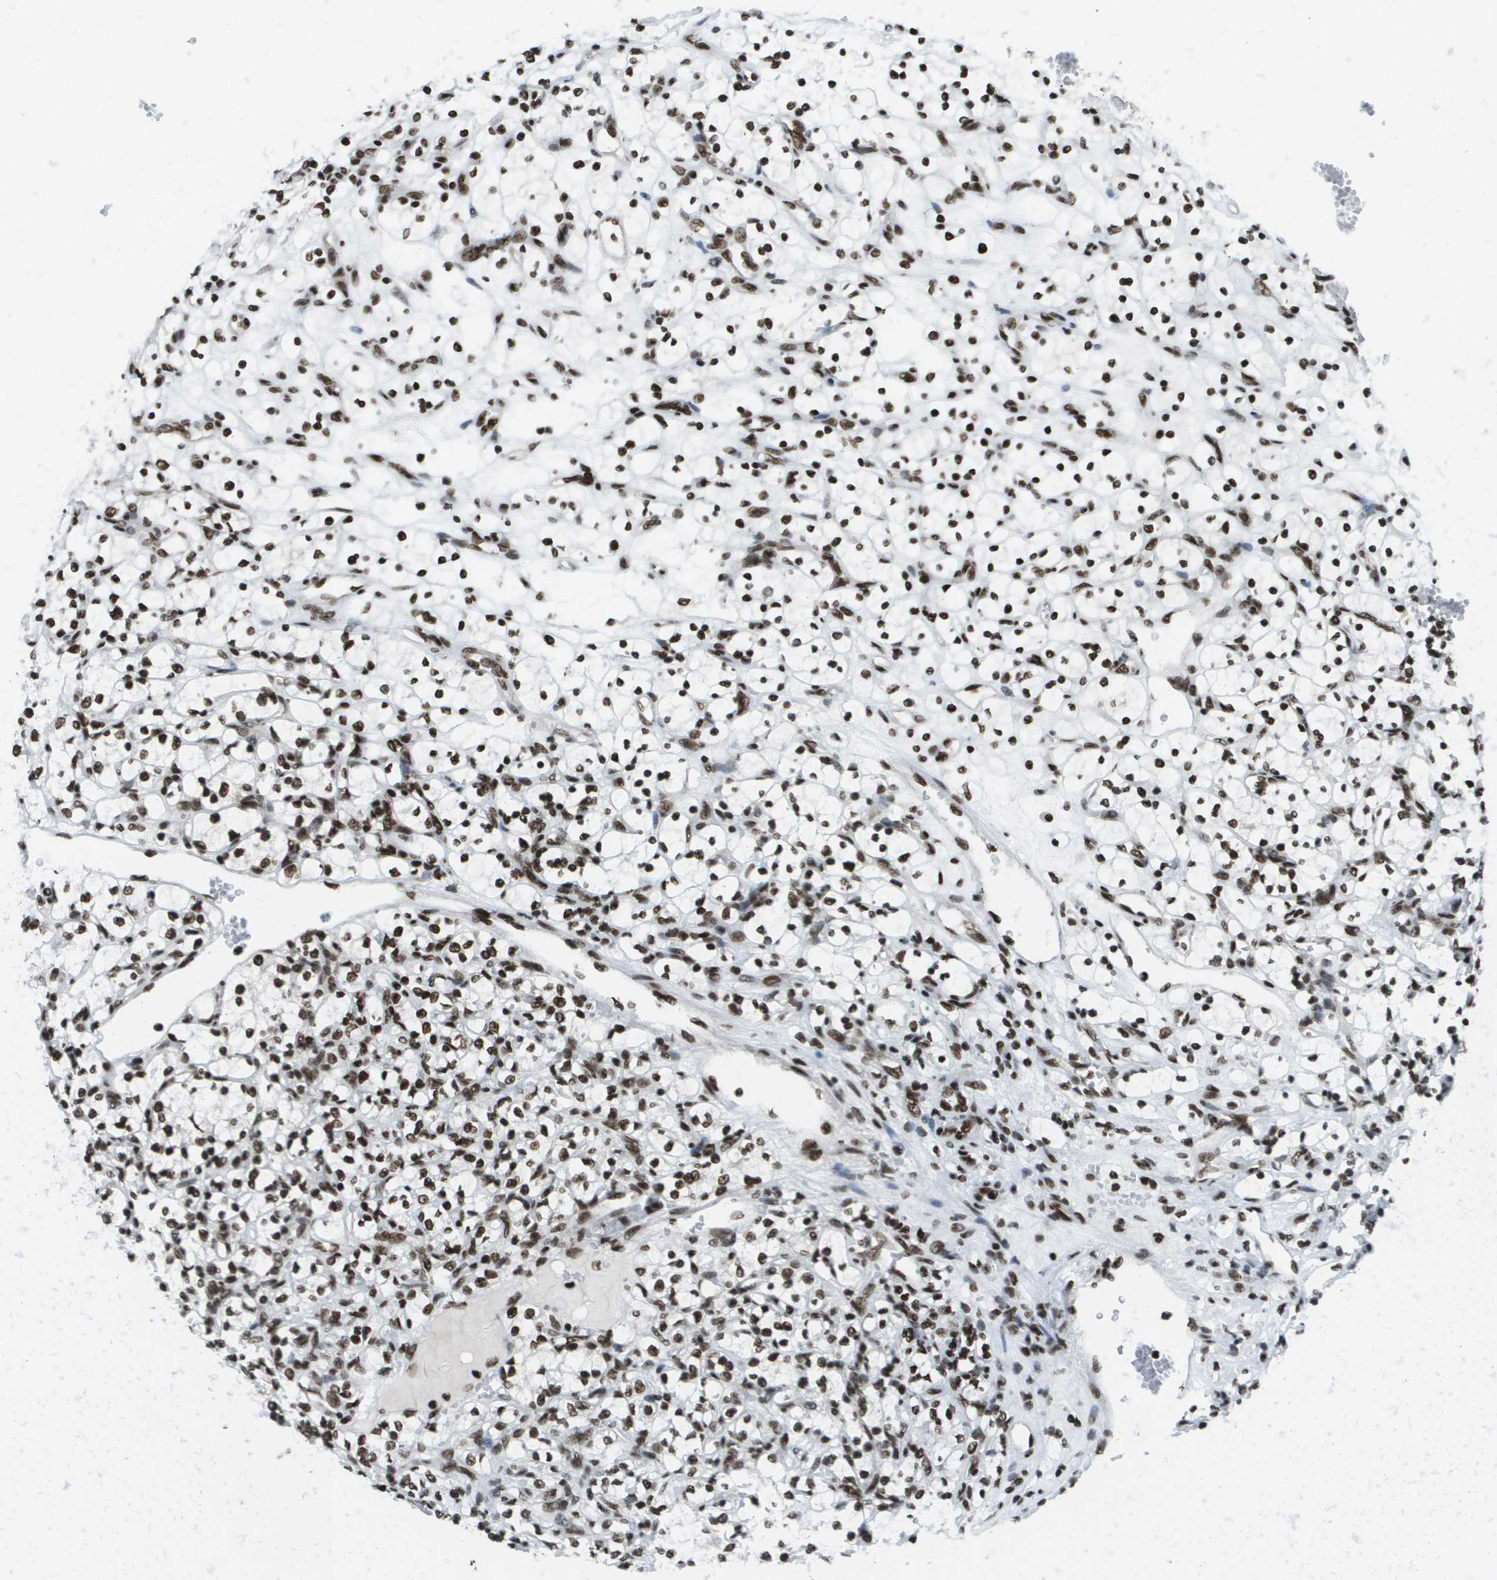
{"staining": {"intensity": "moderate", "quantity": ">75%", "location": "nuclear"}, "tissue": "renal cancer", "cell_type": "Tumor cells", "image_type": "cancer", "snomed": [{"axis": "morphology", "description": "Adenocarcinoma, NOS"}, {"axis": "topography", "description": "Kidney"}], "caption": "About >75% of tumor cells in renal adenocarcinoma display moderate nuclear protein staining as visualized by brown immunohistochemical staining.", "gene": "GLYR1", "patient": {"sex": "female", "age": 69}}